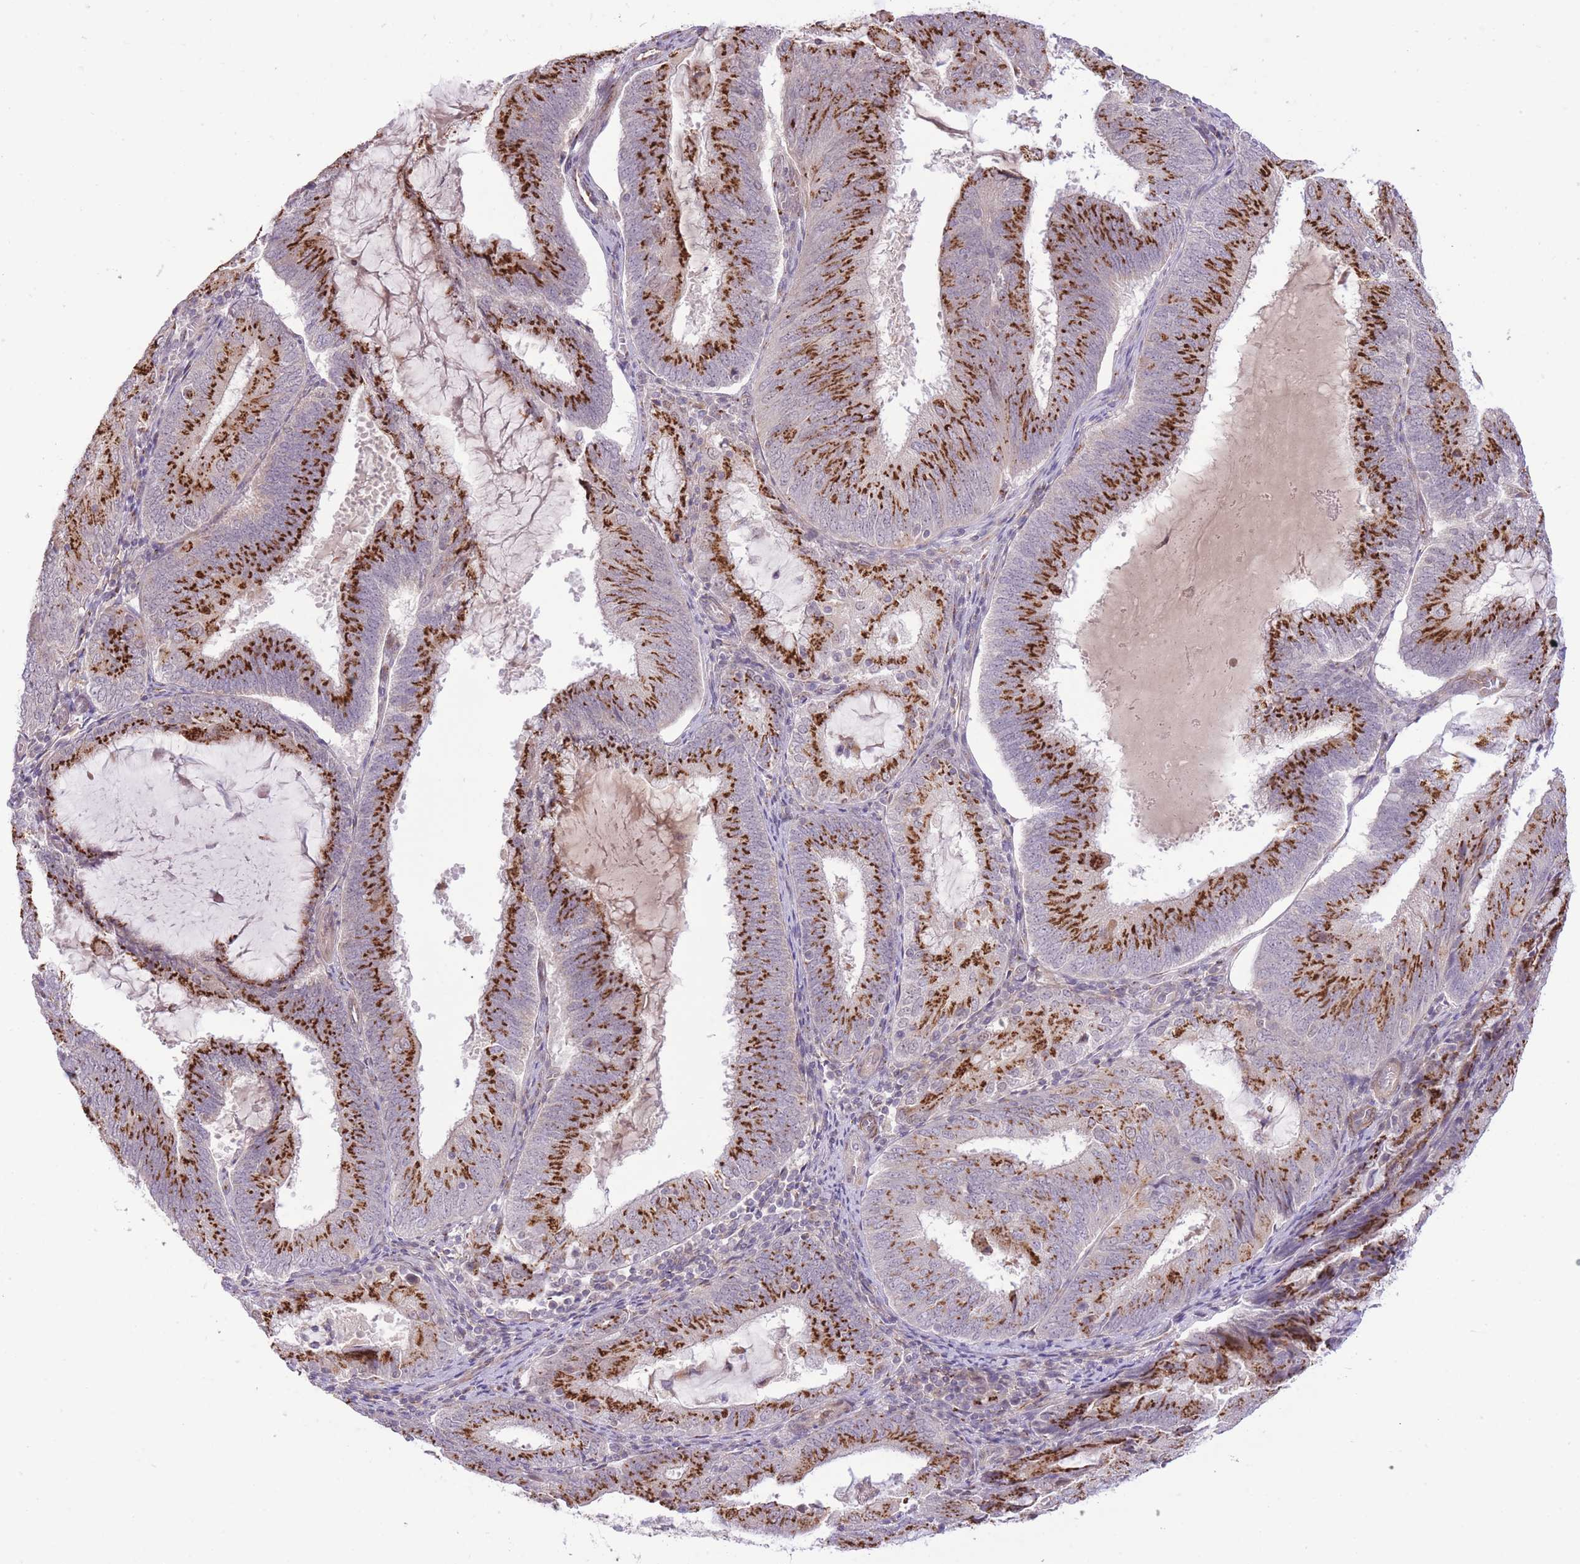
{"staining": {"intensity": "strong", "quantity": ">75%", "location": "cytoplasmic/membranous"}, "tissue": "endometrial cancer", "cell_type": "Tumor cells", "image_type": "cancer", "snomed": [{"axis": "morphology", "description": "Adenocarcinoma, NOS"}, {"axis": "topography", "description": "Endometrium"}], "caption": "Endometrial cancer stained with immunohistochemistry (IHC) exhibits strong cytoplasmic/membranous positivity in approximately >75% of tumor cells. The staining is performed using DAB (3,3'-diaminobenzidine) brown chromogen to label protein expression. The nuclei are counter-stained blue using hematoxylin.", "gene": "ZBED5", "patient": {"sex": "female", "age": 81}}